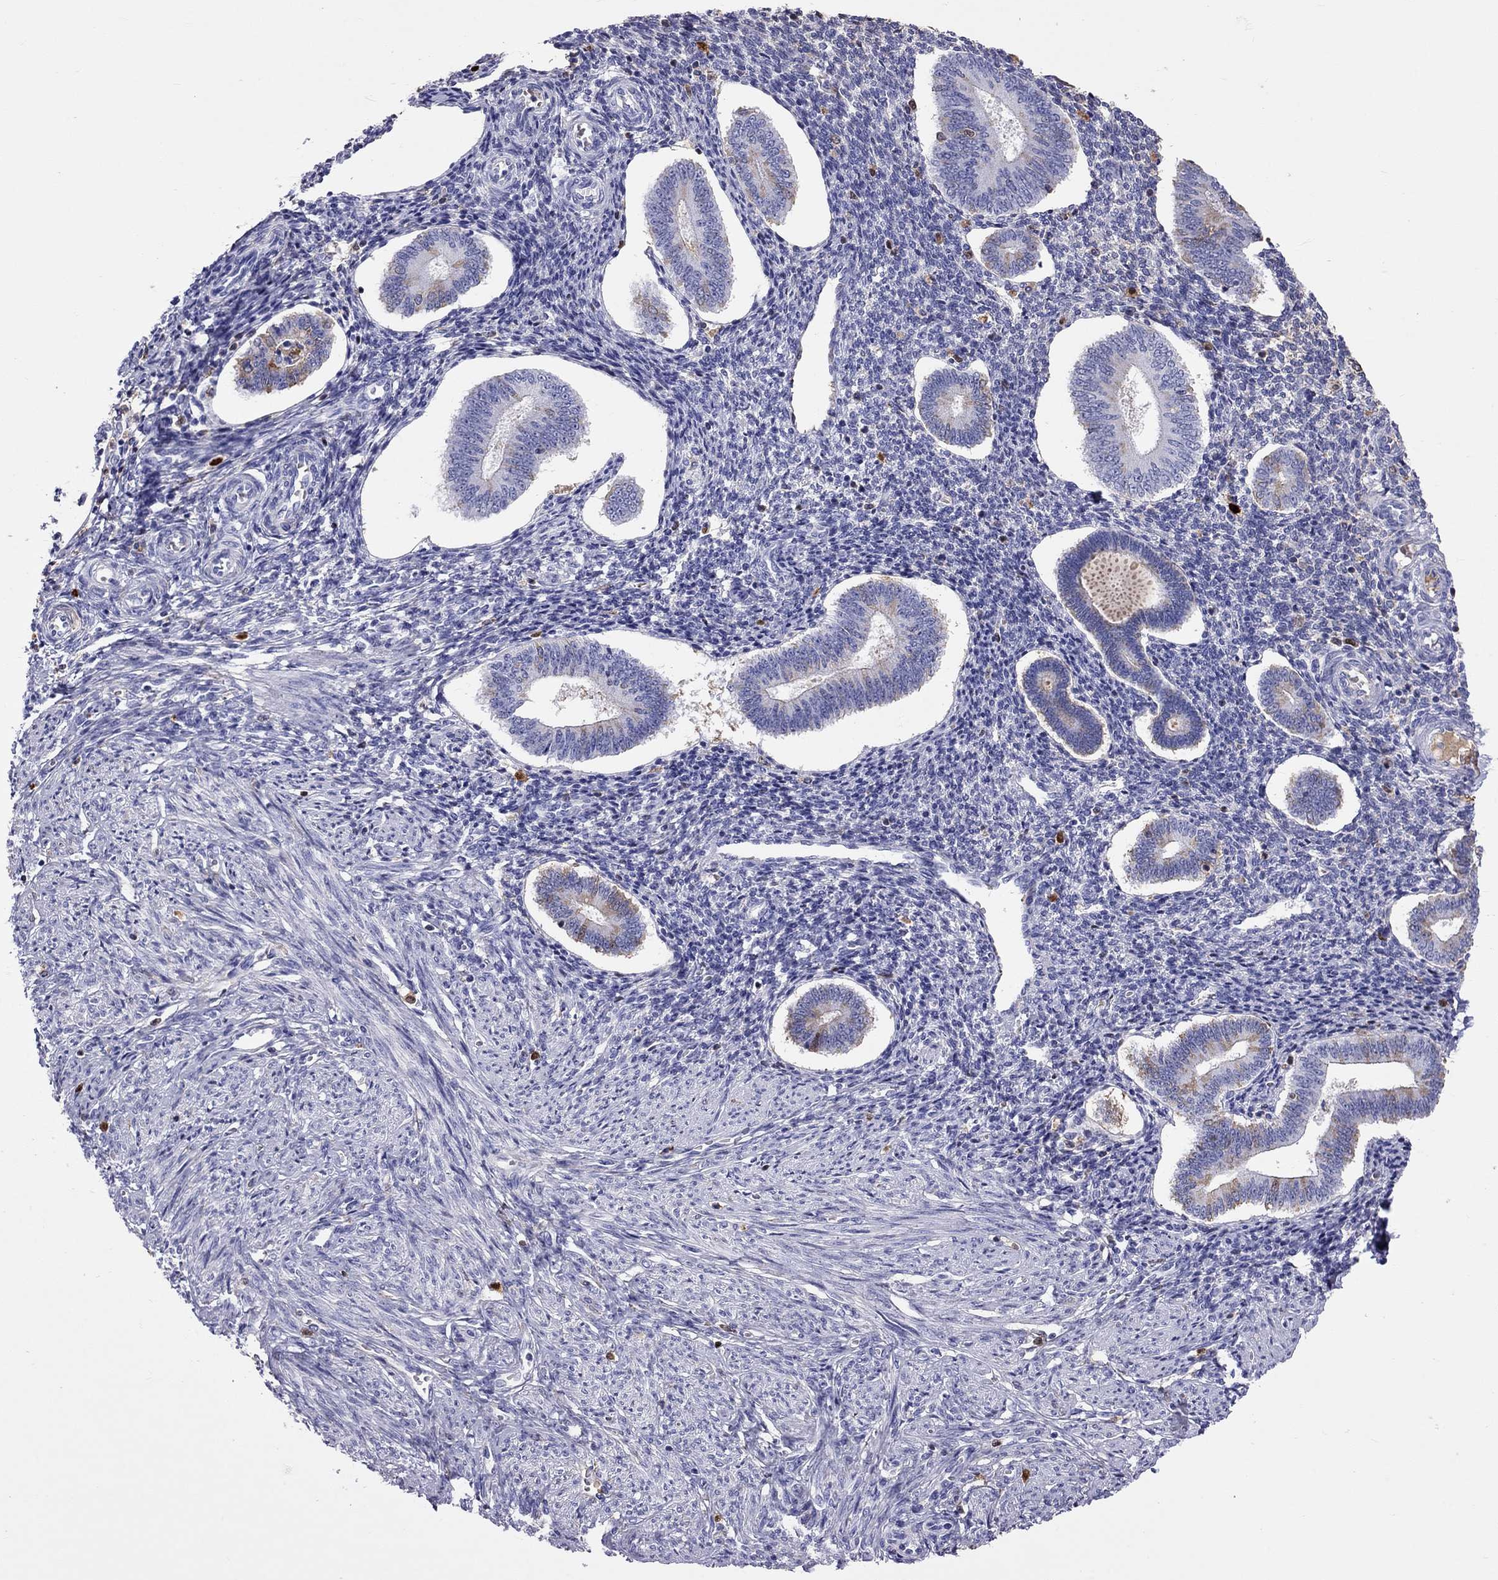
{"staining": {"intensity": "moderate", "quantity": "<25%", "location": "cytoplasmic/membranous"}, "tissue": "endometrium", "cell_type": "Cells in endometrial stroma", "image_type": "normal", "snomed": [{"axis": "morphology", "description": "Normal tissue, NOS"}, {"axis": "topography", "description": "Endometrium"}], "caption": "A brown stain labels moderate cytoplasmic/membranous expression of a protein in cells in endometrial stroma of normal human endometrium. (DAB (3,3'-diaminobenzidine) IHC with brightfield microscopy, high magnification).", "gene": "SERPINA3", "patient": {"sex": "female", "age": 40}}